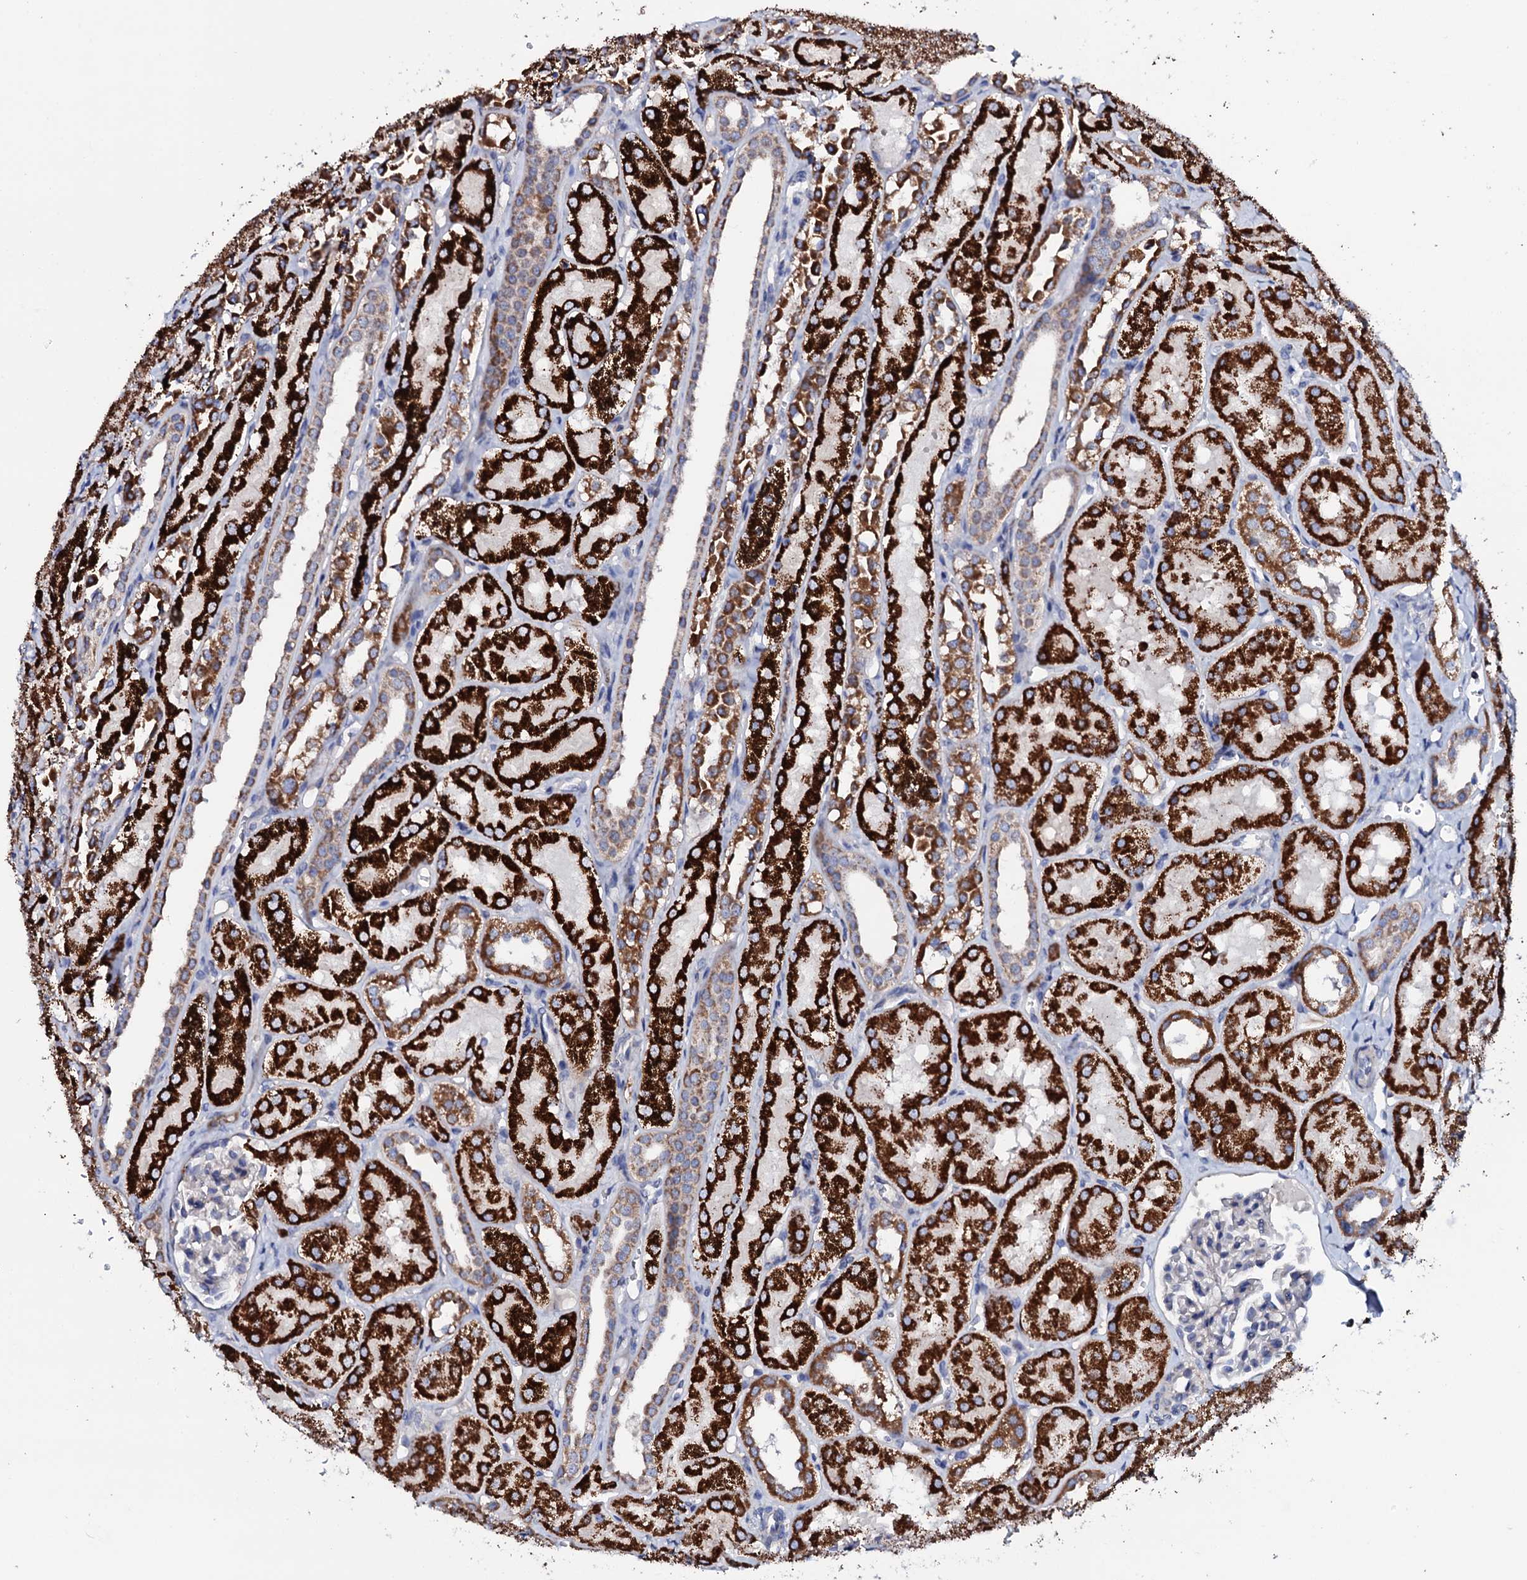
{"staining": {"intensity": "negative", "quantity": "none", "location": "none"}, "tissue": "kidney", "cell_type": "Cells in glomeruli", "image_type": "normal", "snomed": [{"axis": "morphology", "description": "Normal tissue, NOS"}, {"axis": "topography", "description": "Kidney"}, {"axis": "topography", "description": "Urinary bladder"}], "caption": "A high-resolution image shows immunohistochemistry (IHC) staining of unremarkable kidney, which displays no significant positivity in cells in glomeruli. (DAB (3,3'-diaminobenzidine) immunohistochemistry (IHC) with hematoxylin counter stain).", "gene": "TCAF2C", "patient": {"sex": "male", "age": 16}}